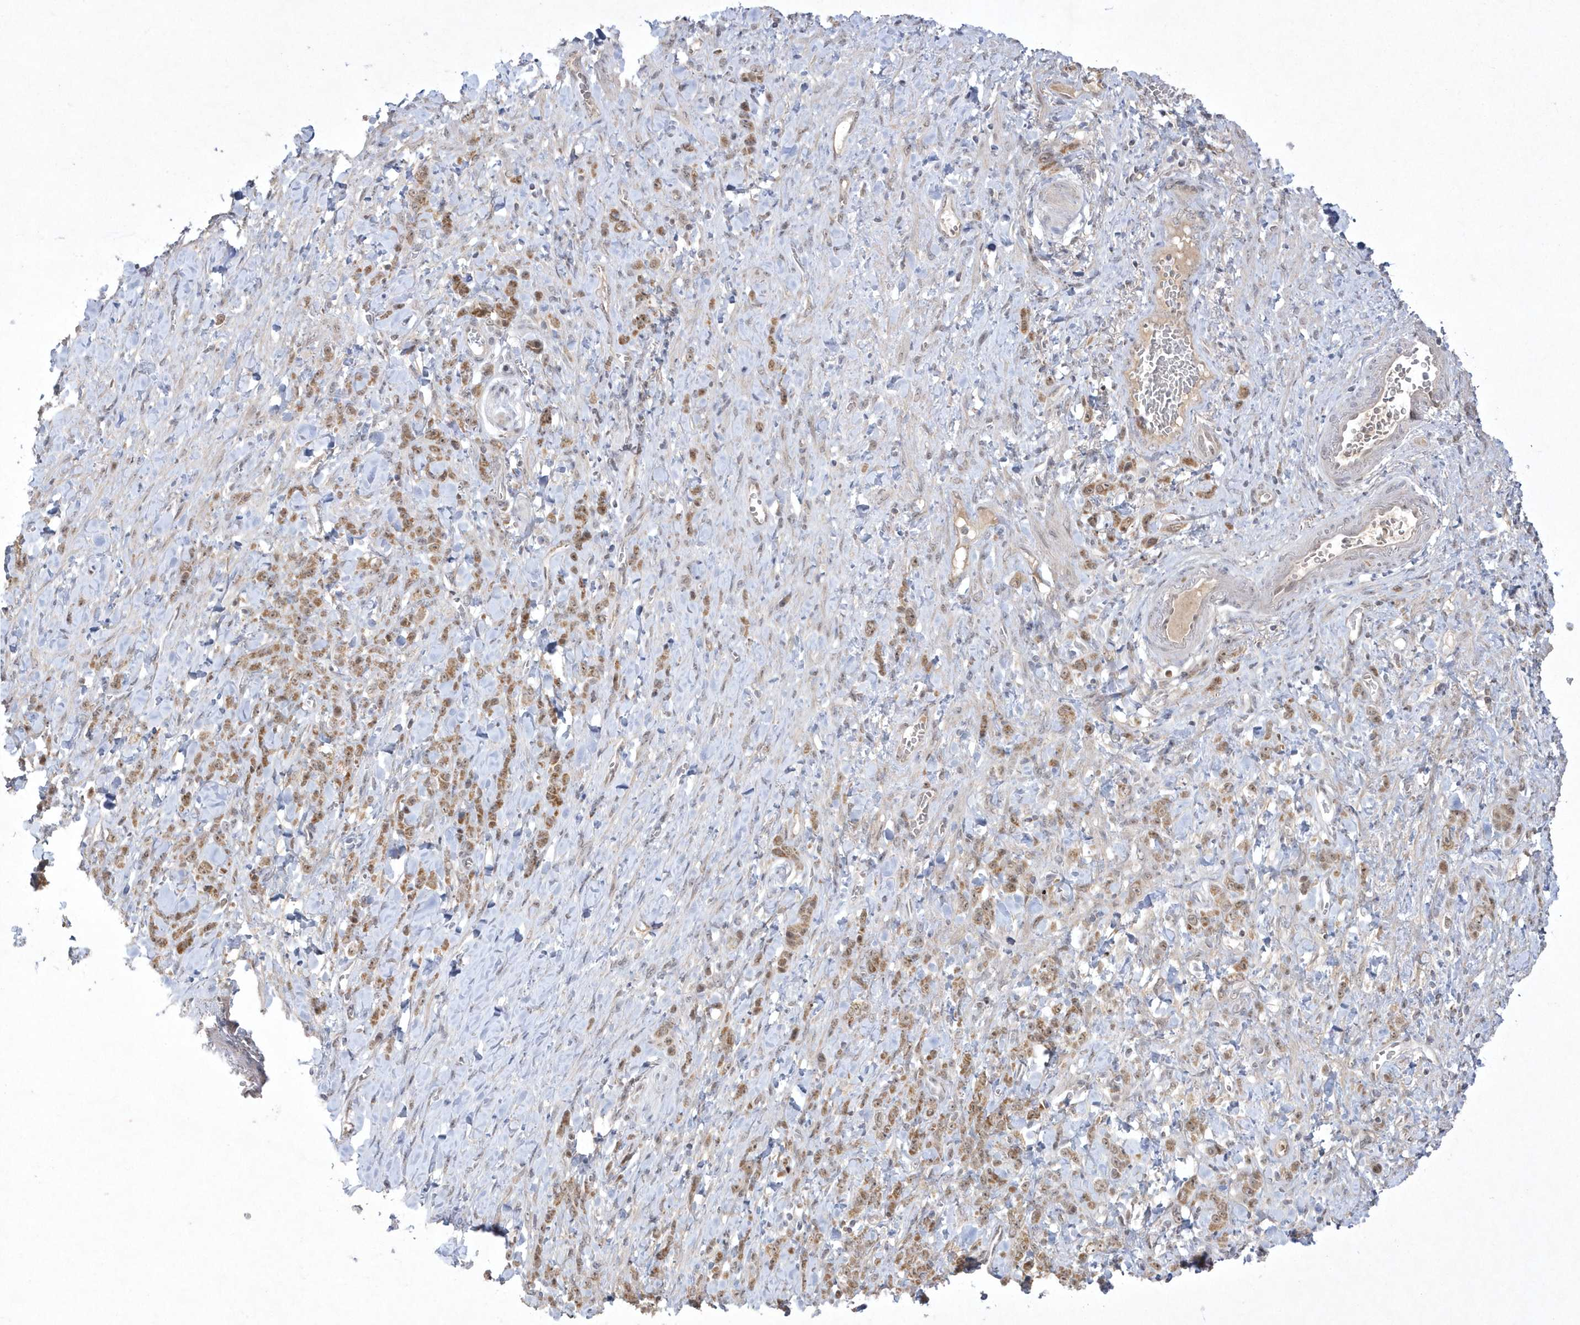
{"staining": {"intensity": "moderate", "quantity": ">75%", "location": "cytoplasmic/membranous,nuclear"}, "tissue": "stomach cancer", "cell_type": "Tumor cells", "image_type": "cancer", "snomed": [{"axis": "morphology", "description": "Normal tissue, NOS"}, {"axis": "morphology", "description": "Adenocarcinoma, NOS"}, {"axis": "topography", "description": "Stomach"}], "caption": "Stomach cancer (adenocarcinoma) stained with immunohistochemistry shows moderate cytoplasmic/membranous and nuclear staining in about >75% of tumor cells. (brown staining indicates protein expression, while blue staining denotes nuclei).", "gene": "CPSF3", "patient": {"sex": "male", "age": 82}}